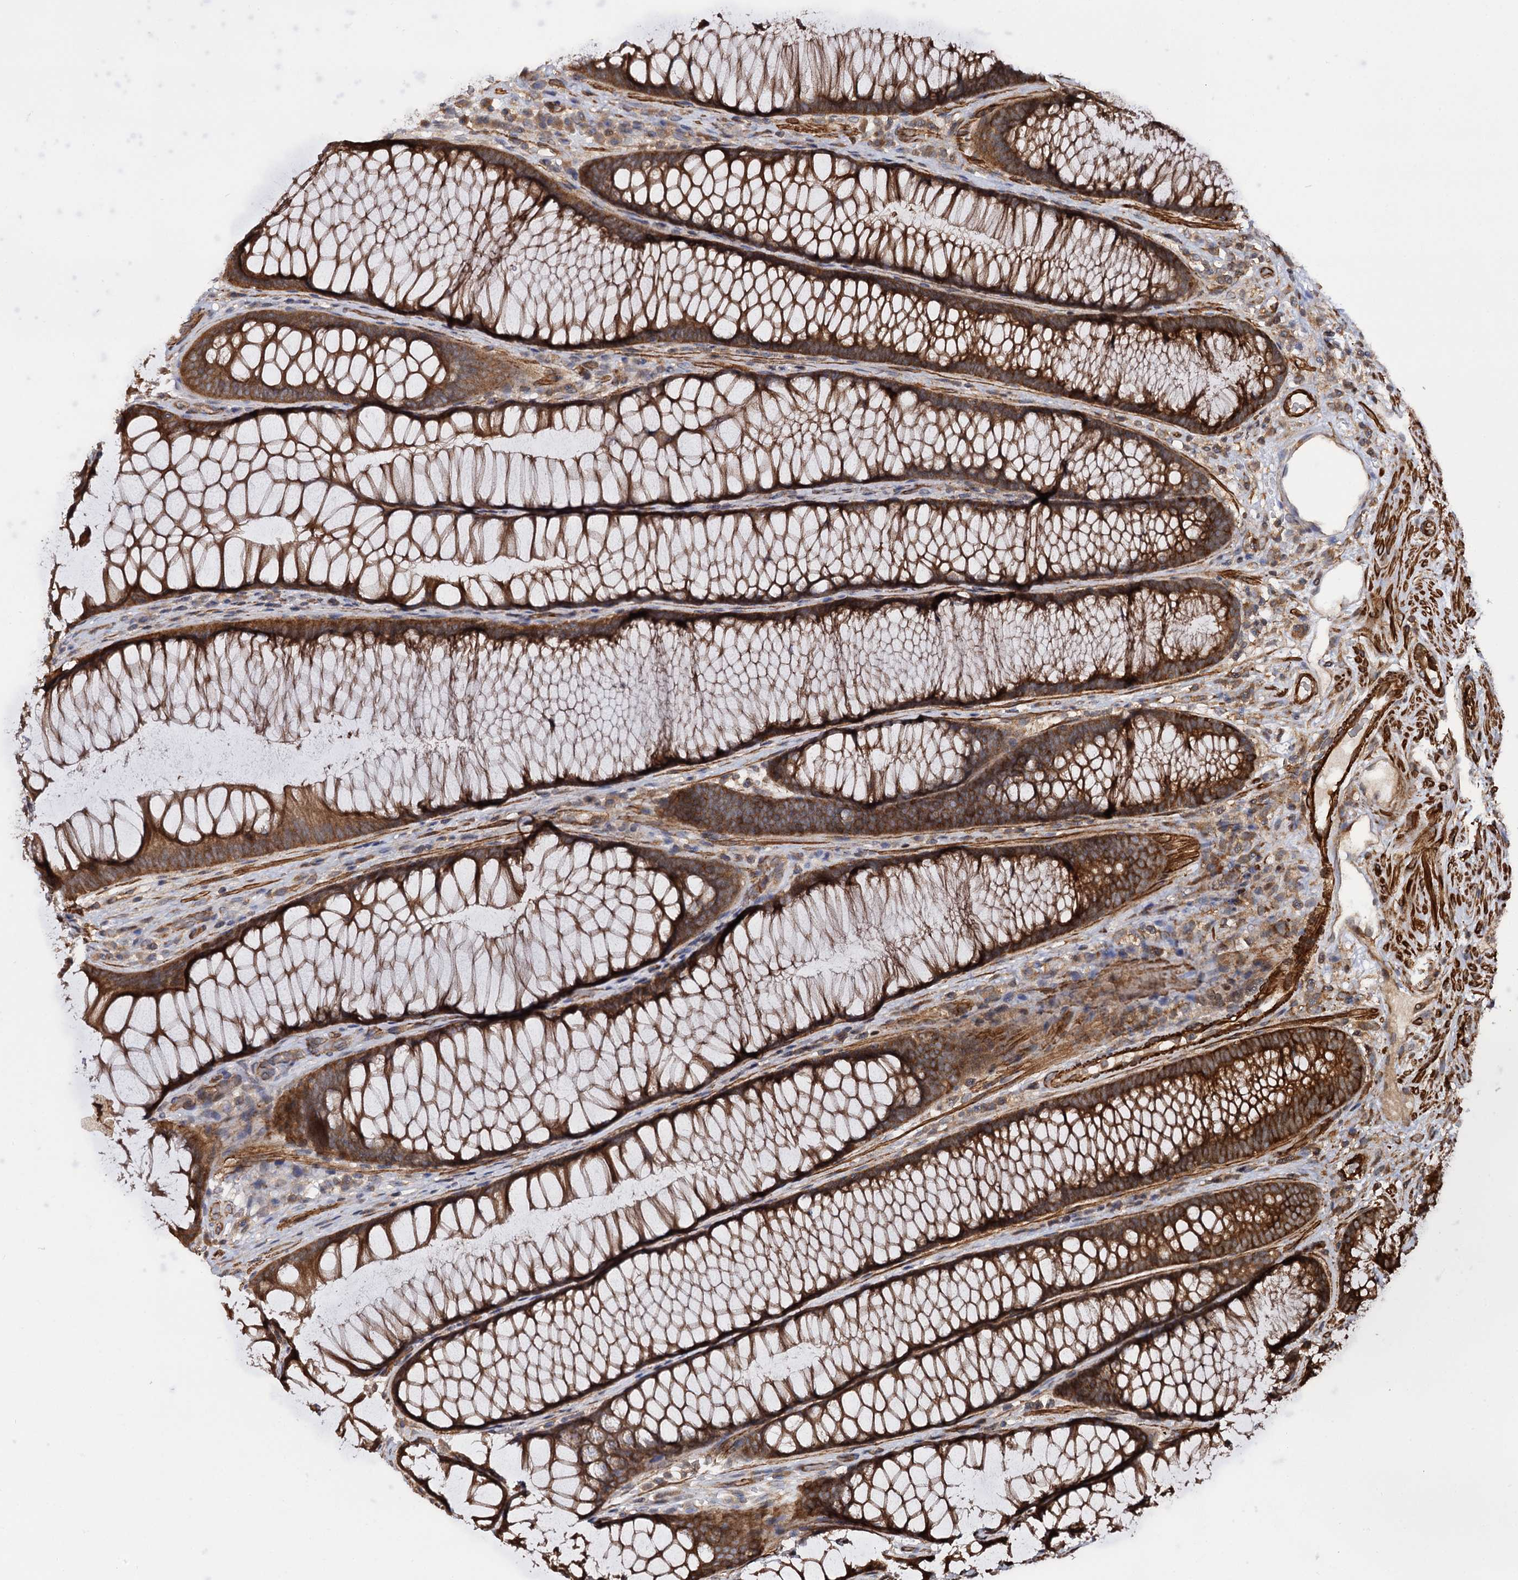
{"staining": {"intensity": "strong", "quantity": ">75%", "location": "cytoplasmic/membranous"}, "tissue": "colon", "cell_type": "Endothelial cells", "image_type": "normal", "snomed": [{"axis": "morphology", "description": "Normal tissue, NOS"}, {"axis": "topography", "description": "Colon"}], "caption": "The immunohistochemical stain labels strong cytoplasmic/membranous expression in endothelial cells of unremarkable colon.", "gene": "ATP8B4", "patient": {"sex": "female", "age": 82}}